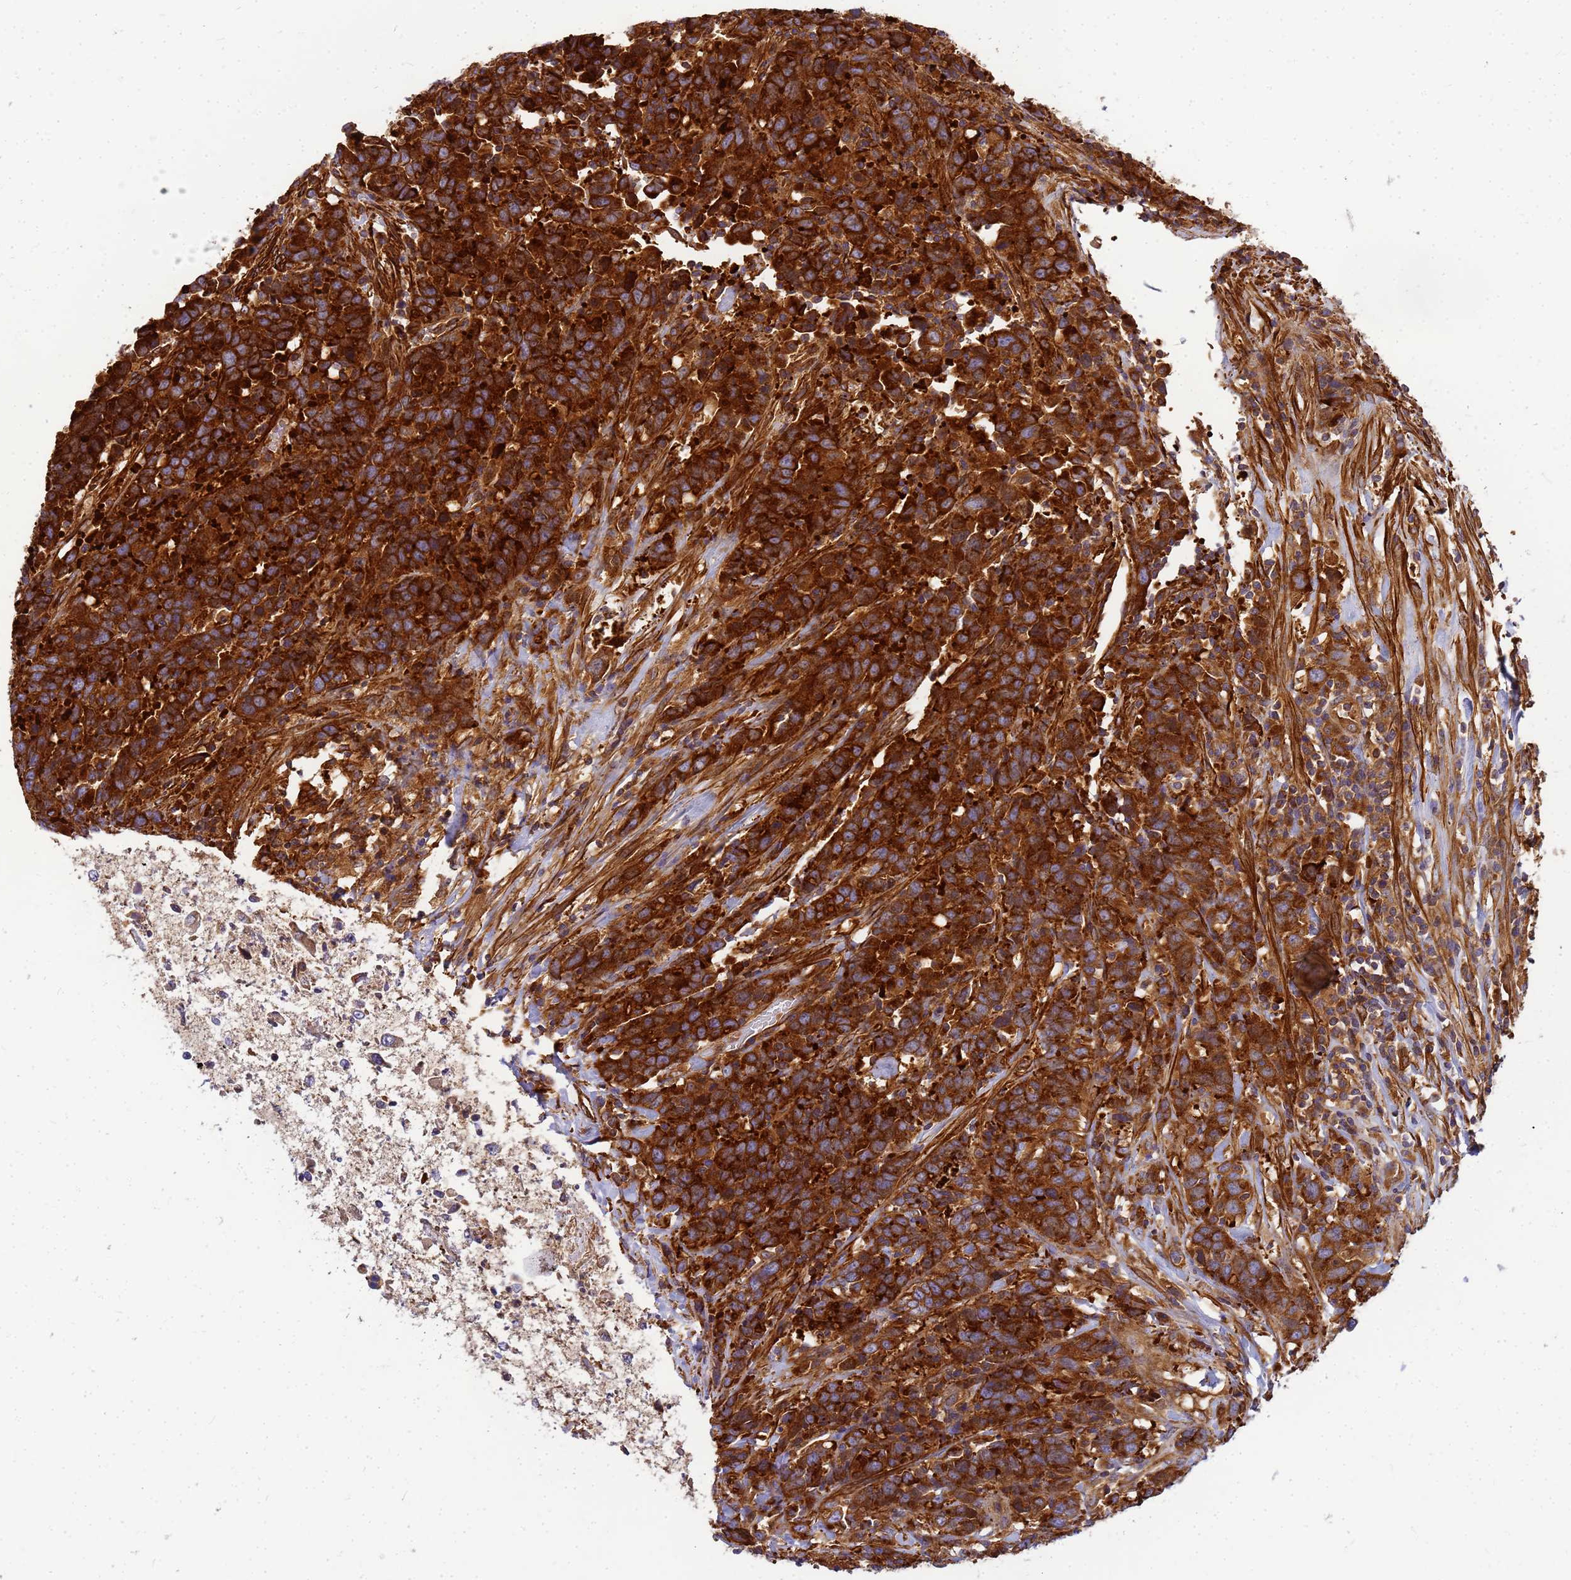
{"staining": {"intensity": "strong", "quantity": ">75%", "location": "cytoplasmic/membranous"}, "tissue": "urothelial cancer", "cell_type": "Tumor cells", "image_type": "cancer", "snomed": [{"axis": "morphology", "description": "Urothelial carcinoma, High grade"}, {"axis": "topography", "description": "Urinary bladder"}], "caption": "Immunohistochemical staining of high-grade urothelial carcinoma displays high levels of strong cytoplasmic/membranous protein expression in approximately >75% of tumor cells.", "gene": "C2CD5", "patient": {"sex": "male", "age": 61}}